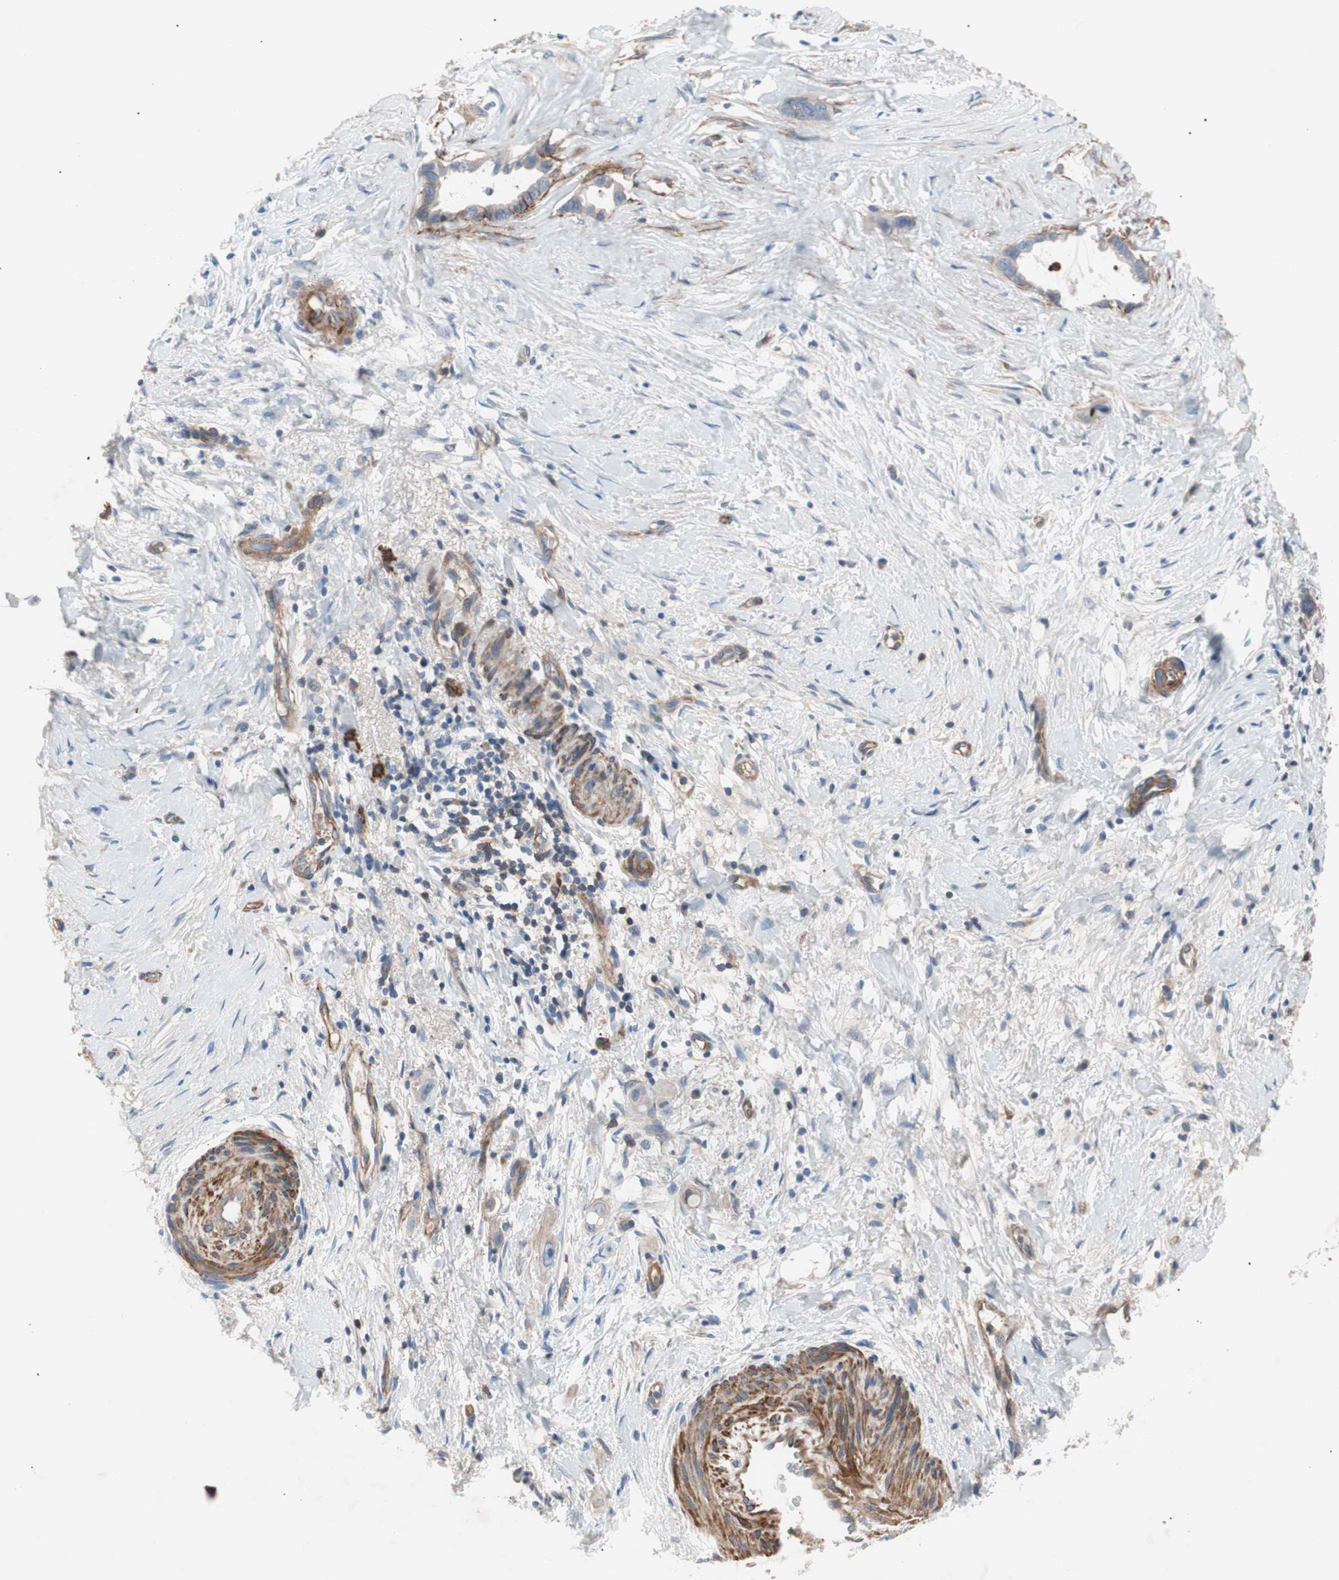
{"staining": {"intensity": "weak", "quantity": "25%-75%", "location": "cytoplasmic/membranous"}, "tissue": "liver cancer", "cell_type": "Tumor cells", "image_type": "cancer", "snomed": [{"axis": "morphology", "description": "Cholangiocarcinoma"}, {"axis": "topography", "description": "Liver"}], "caption": "Immunohistochemical staining of cholangiocarcinoma (liver) exhibits low levels of weak cytoplasmic/membranous protein staining in about 25%-75% of tumor cells.", "gene": "GPR160", "patient": {"sex": "female", "age": 65}}